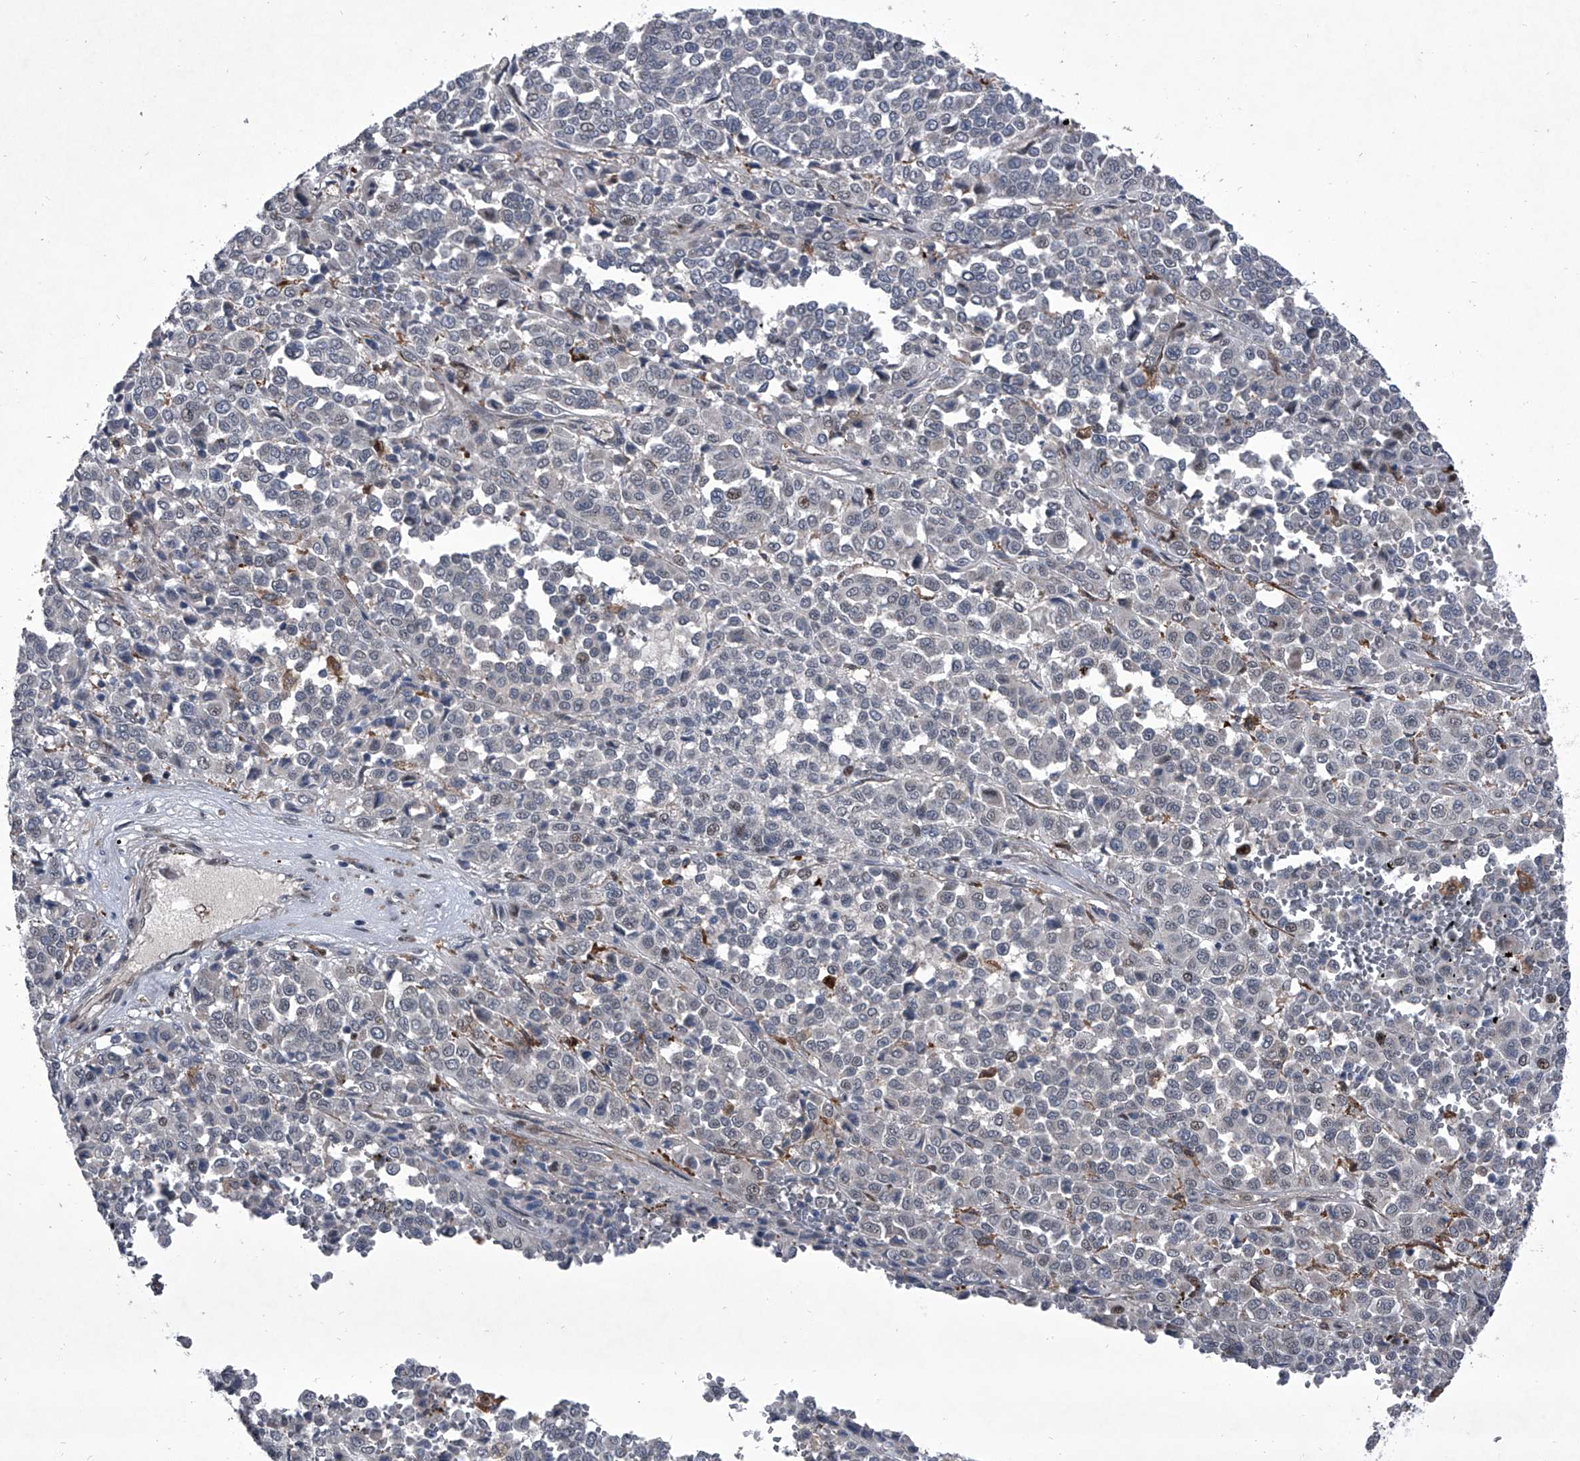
{"staining": {"intensity": "negative", "quantity": "none", "location": "none"}, "tissue": "melanoma", "cell_type": "Tumor cells", "image_type": "cancer", "snomed": [{"axis": "morphology", "description": "Malignant melanoma, Metastatic site"}, {"axis": "topography", "description": "Pancreas"}], "caption": "The immunohistochemistry (IHC) micrograph has no significant expression in tumor cells of malignant melanoma (metastatic site) tissue. The staining is performed using DAB (3,3'-diaminobenzidine) brown chromogen with nuclei counter-stained in using hematoxylin.", "gene": "ELK4", "patient": {"sex": "female", "age": 30}}